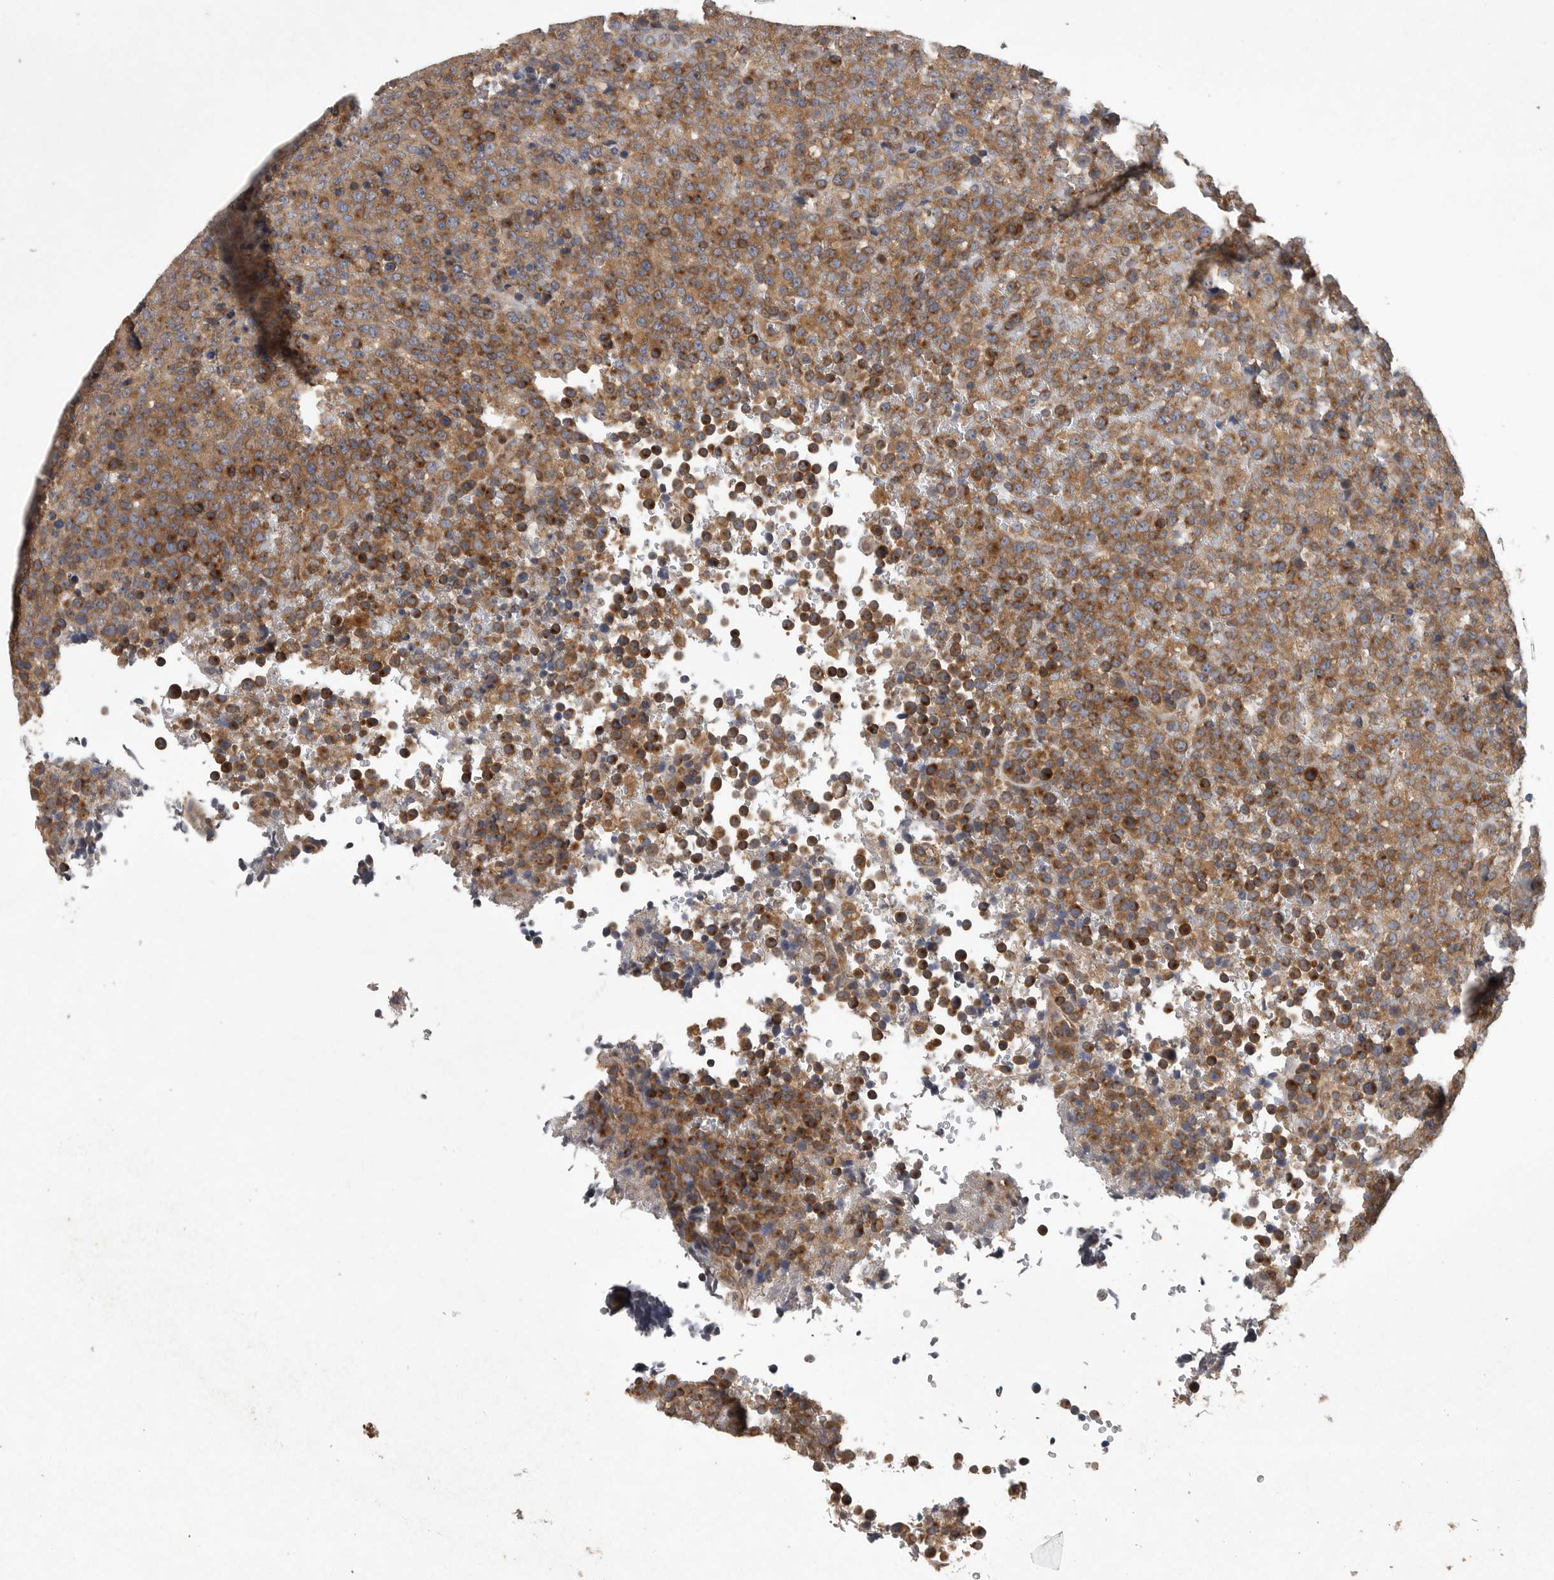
{"staining": {"intensity": "moderate", "quantity": ">75%", "location": "cytoplasmic/membranous"}, "tissue": "lymphoma", "cell_type": "Tumor cells", "image_type": "cancer", "snomed": [{"axis": "morphology", "description": "Malignant lymphoma, non-Hodgkin's type, High grade"}, {"axis": "topography", "description": "Lymph node"}], "caption": "Immunohistochemistry (IHC) micrograph of neoplastic tissue: malignant lymphoma, non-Hodgkin's type (high-grade) stained using immunohistochemistry displays medium levels of moderate protein expression localized specifically in the cytoplasmic/membranous of tumor cells, appearing as a cytoplasmic/membranous brown color.", "gene": "OXR1", "patient": {"sex": "male", "age": 13}}